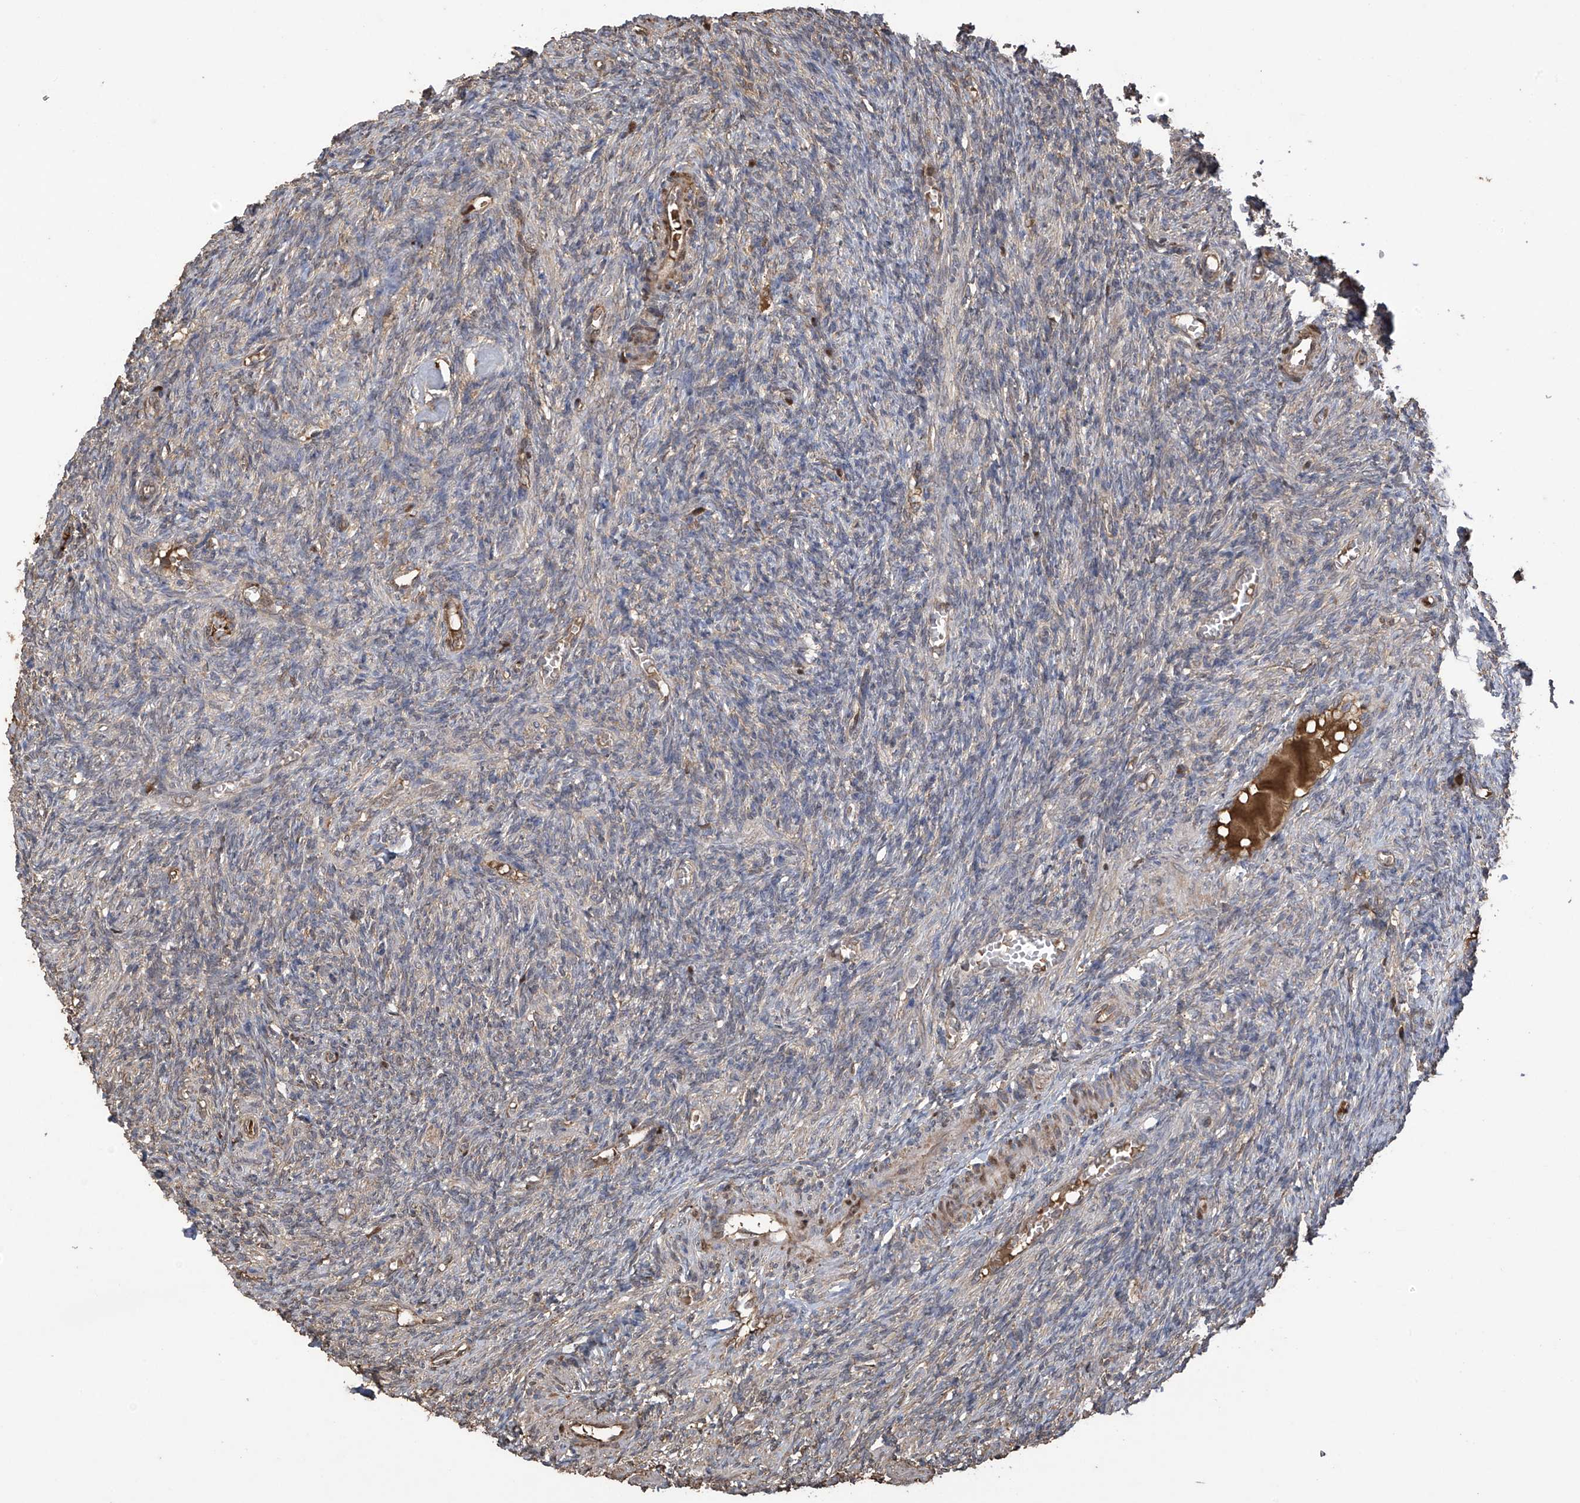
{"staining": {"intensity": "weak", "quantity": "<25%", "location": "cytoplasmic/membranous"}, "tissue": "ovary", "cell_type": "Ovarian stroma cells", "image_type": "normal", "snomed": [{"axis": "morphology", "description": "Normal tissue, NOS"}, {"axis": "topography", "description": "Ovary"}], "caption": "IHC of benign human ovary shows no expression in ovarian stroma cells. Brightfield microscopy of immunohistochemistry (IHC) stained with DAB (3,3'-diaminobenzidine) (brown) and hematoxylin (blue), captured at high magnification.", "gene": "PNPT1", "patient": {"sex": "female", "age": 27}}